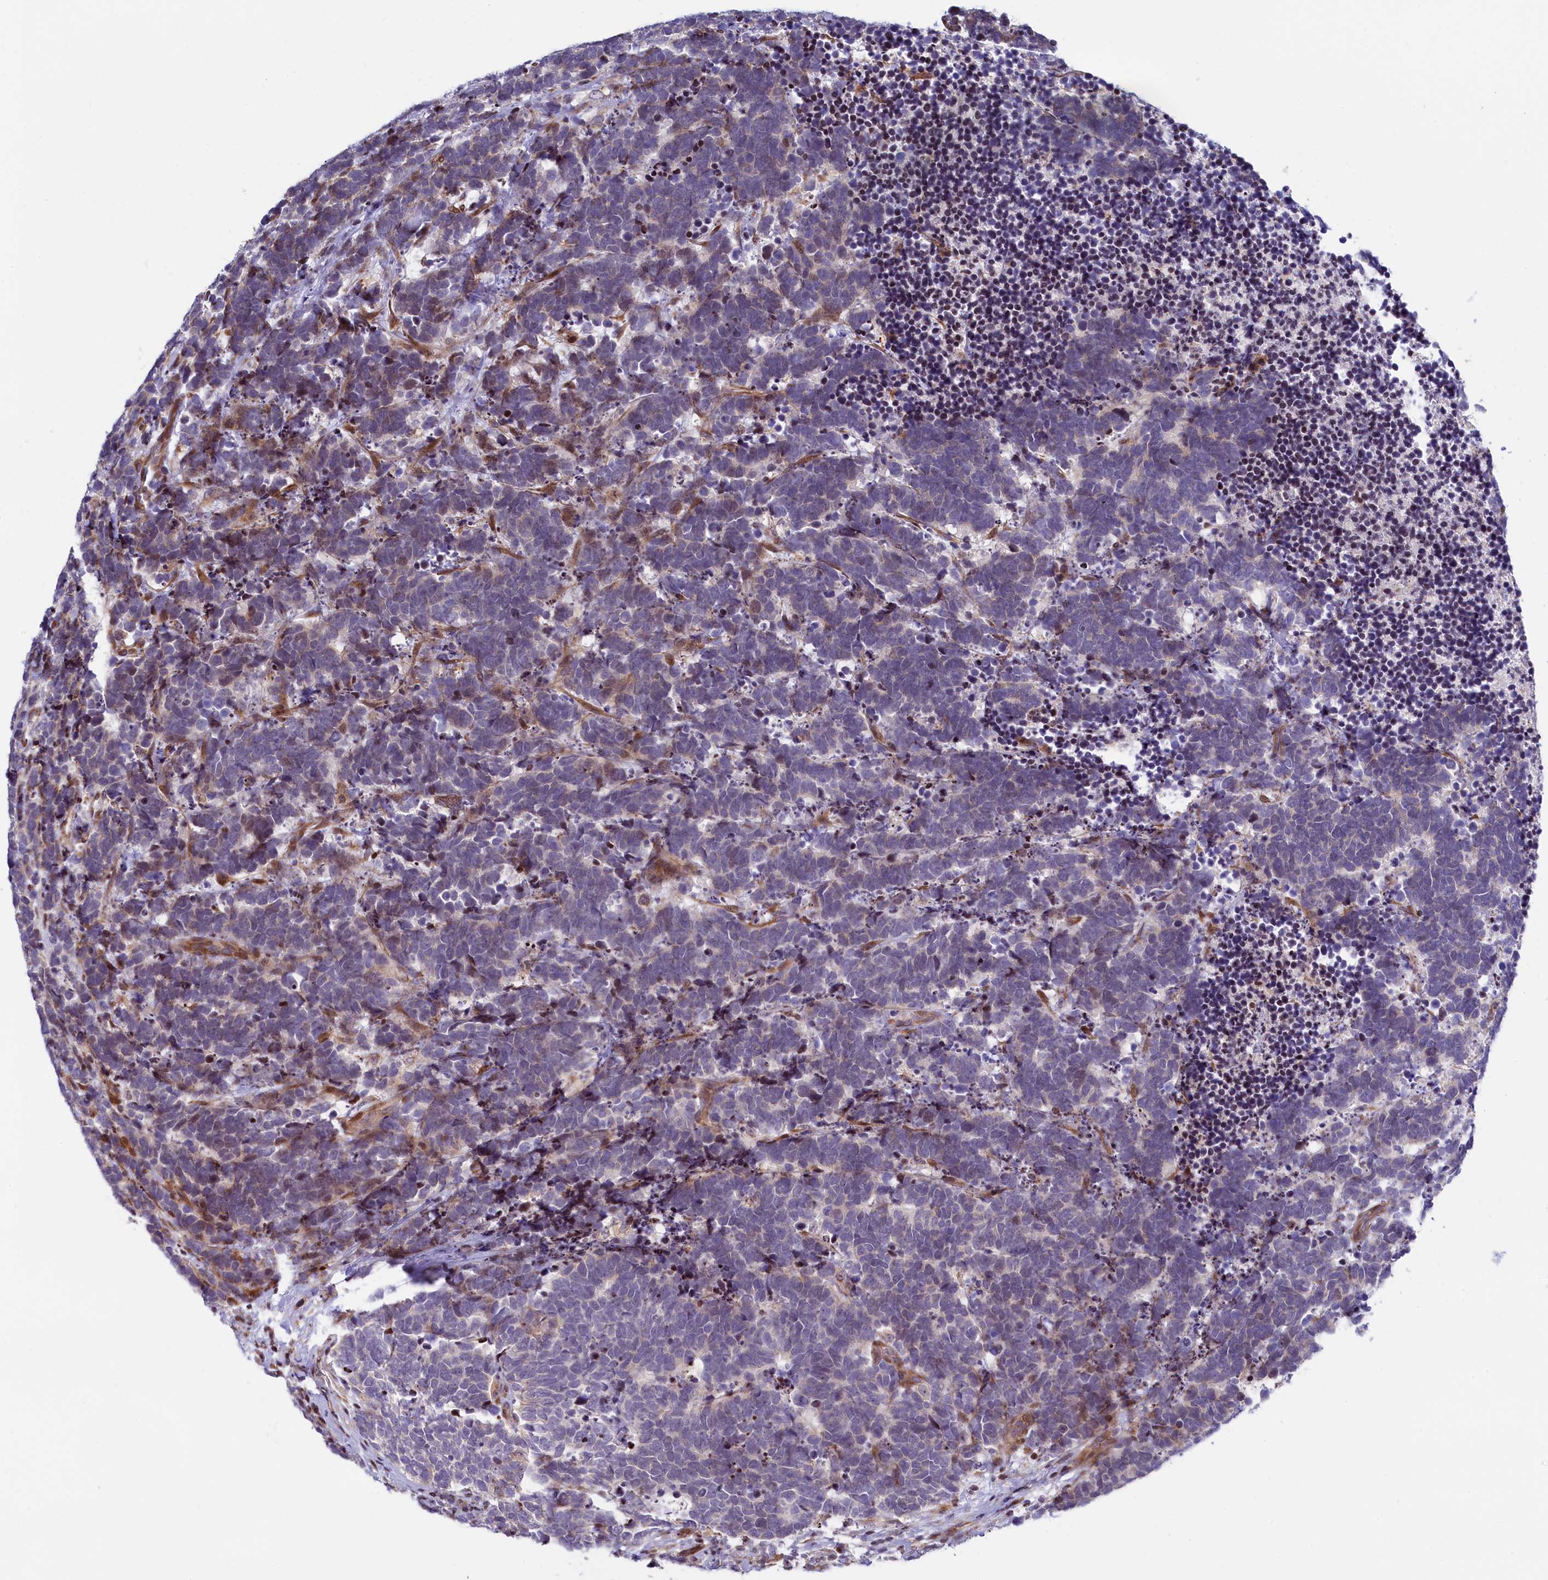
{"staining": {"intensity": "moderate", "quantity": "<25%", "location": "cytoplasmic/membranous,nuclear"}, "tissue": "carcinoid", "cell_type": "Tumor cells", "image_type": "cancer", "snomed": [{"axis": "morphology", "description": "Carcinoma, NOS"}, {"axis": "morphology", "description": "Carcinoid, malignant, NOS"}, {"axis": "topography", "description": "Urinary bladder"}], "caption": "Human carcinoma stained with a brown dye displays moderate cytoplasmic/membranous and nuclear positive expression in about <25% of tumor cells.", "gene": "TGDS", "patient": {"sex": "male", "age": 57}}